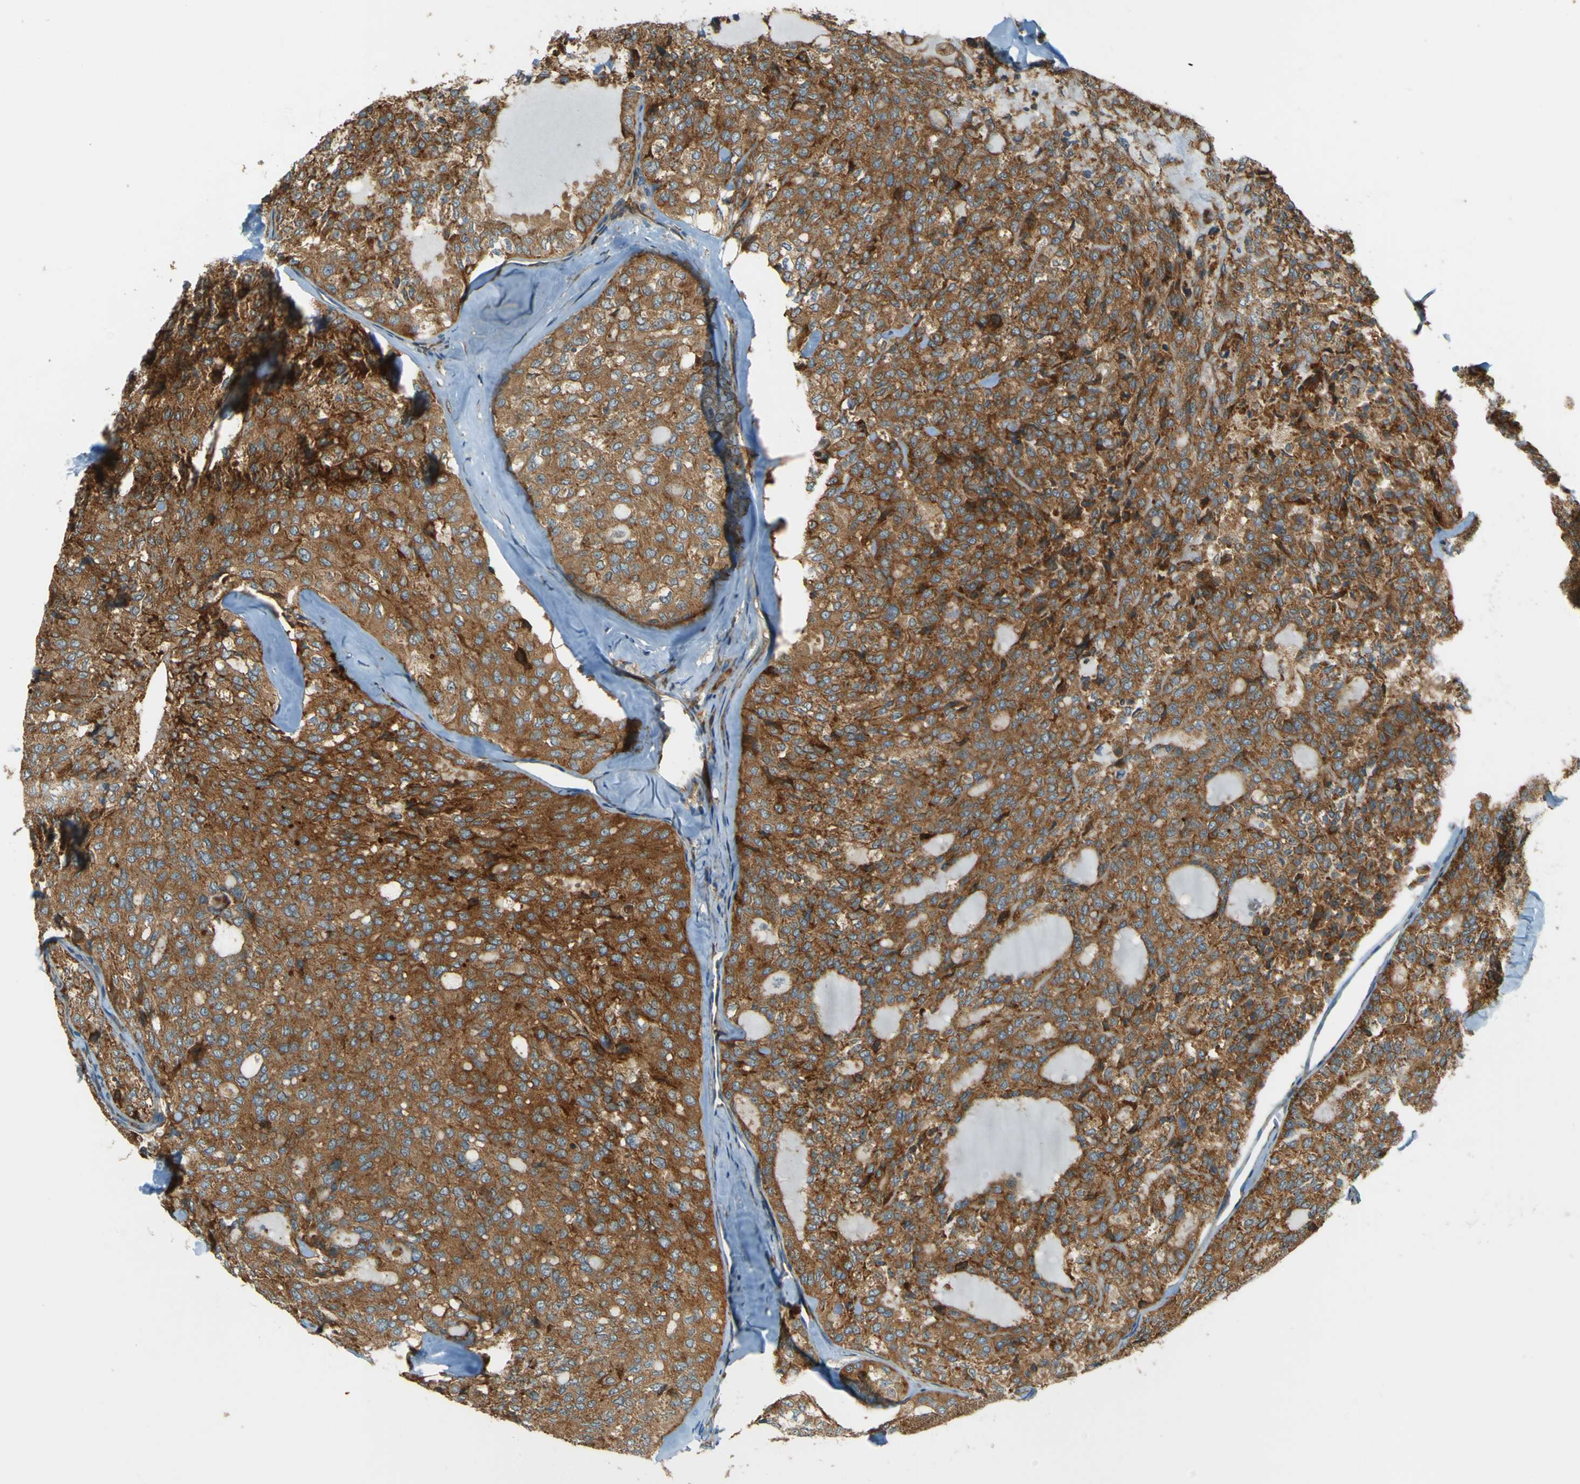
{"staining": {"intensity": "strong", "quantity": ">75%", "location": "cytoplasmic/membranous"}, "tissue": "thyroid cancer", "cell_type": "Tumor cells", "image_type": "cancer", "snomed": [{"axis": "morphology", "description": "Follicular adenoma carcinoma, NOS"}, {"axis": "topography", "description": "Thyroid gland"}], "caption": "Immunohistochemistry (IHC) of follicular adenoma carcinoma (thyroid) shows high levels of strong cytoplasmic/membranous expression in about >75% of tumor cells. (DAB (3,3'-diaminobenzidine) IHC with brightfield microscopy, high magnification).", "gene": "DNAJC5", "patient": {"sex": "male", "age": 75}}